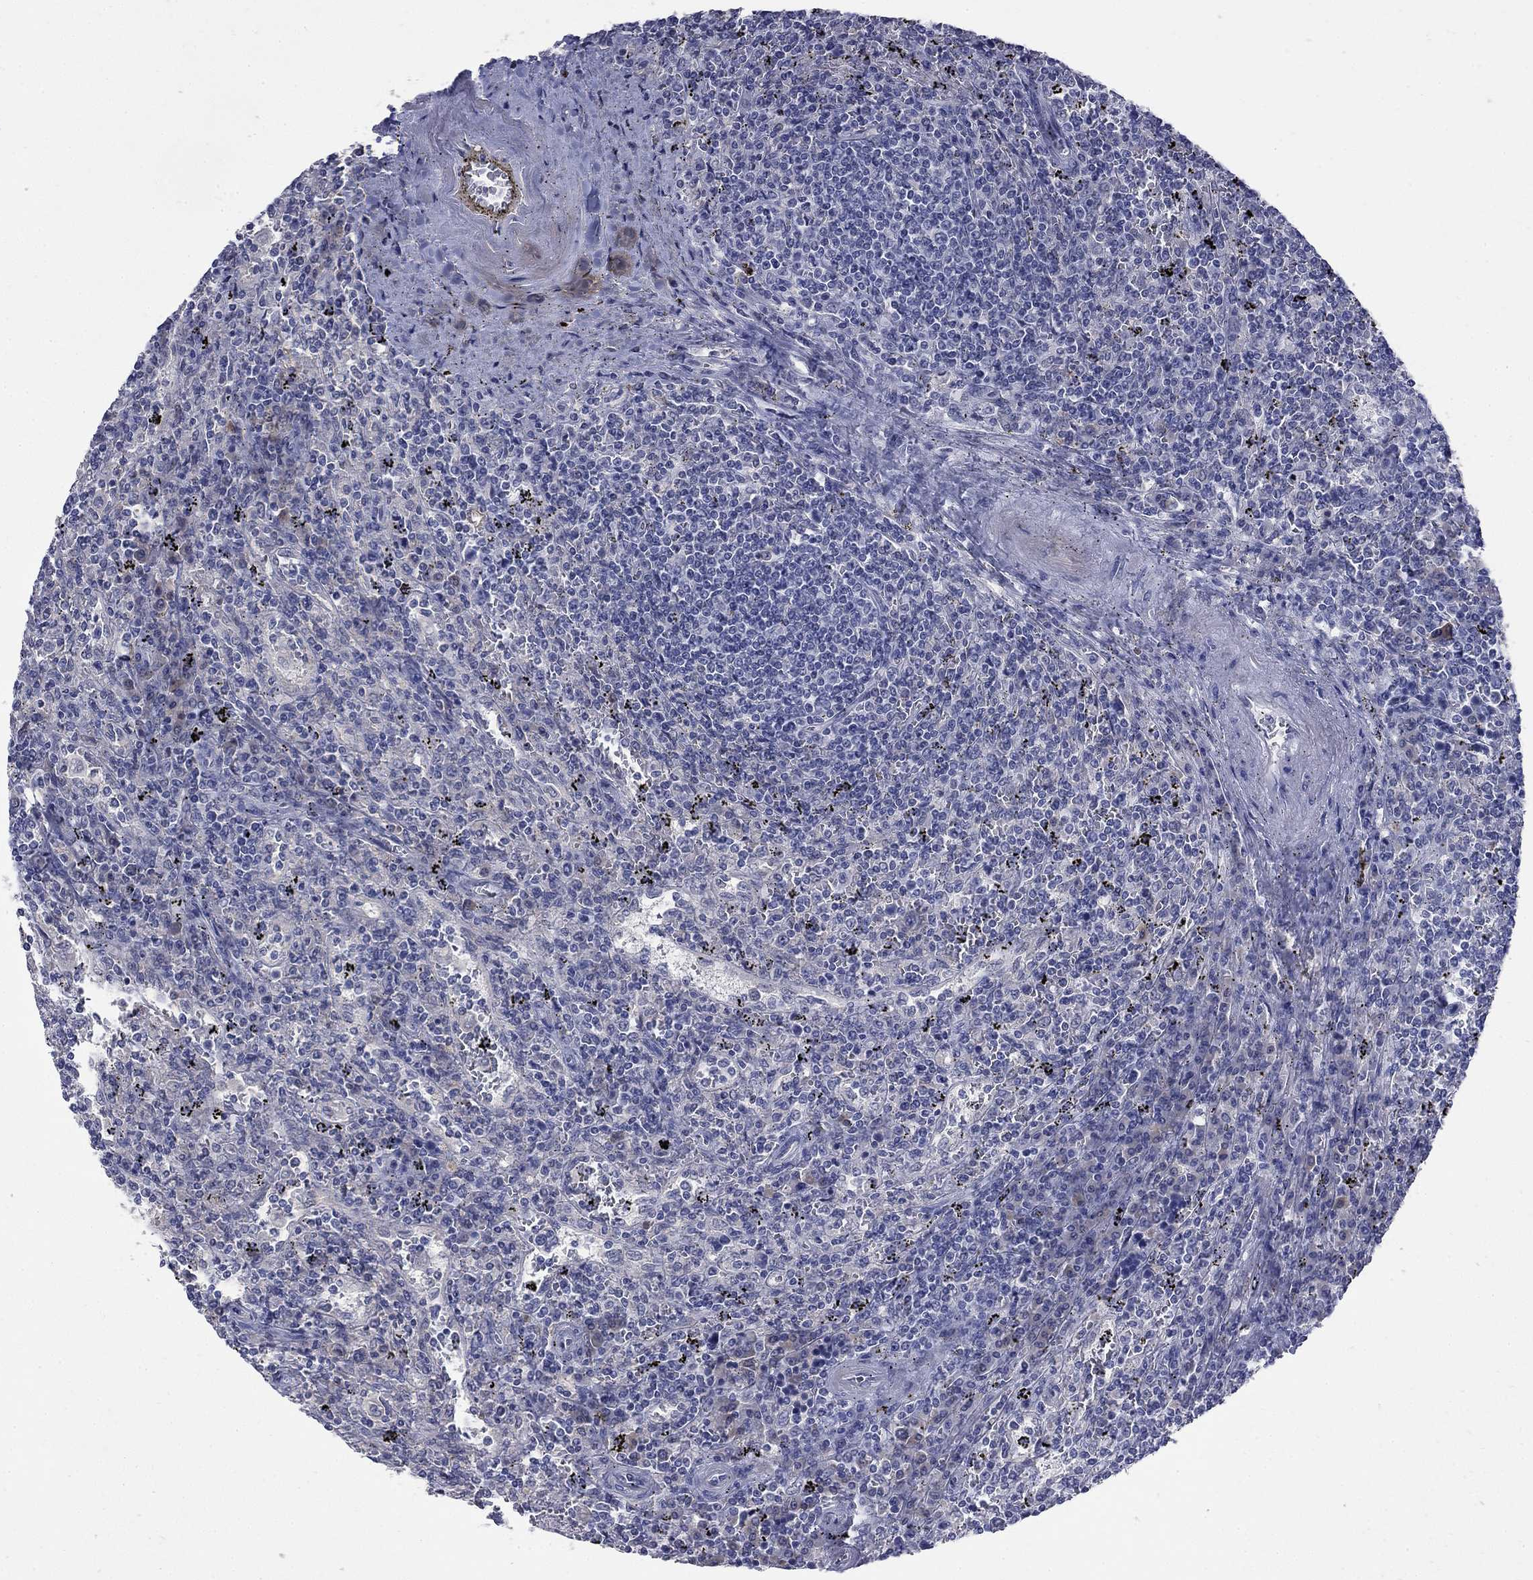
{"staining": {"intensity": "negative", "quantity": "none", "location": "none"}, "tissue": "lymphoma", "cell_type": "Tumor cells", "image_type": "cancer", "snomed": [{"axis": "morphology", "description": "Malignant lymphoma, non-Hodgkin's type, Low grade"}, {"axis": "topography", "description": "Spleen"}], "caption": "Micrograph shows no significant protein expression in tumor cells of lymphoma. (Immunohistochemistry, brightfield microscopy, high magnification).", "gene": "SLC51A", "patient": {"sex": "male", "age": 62}}